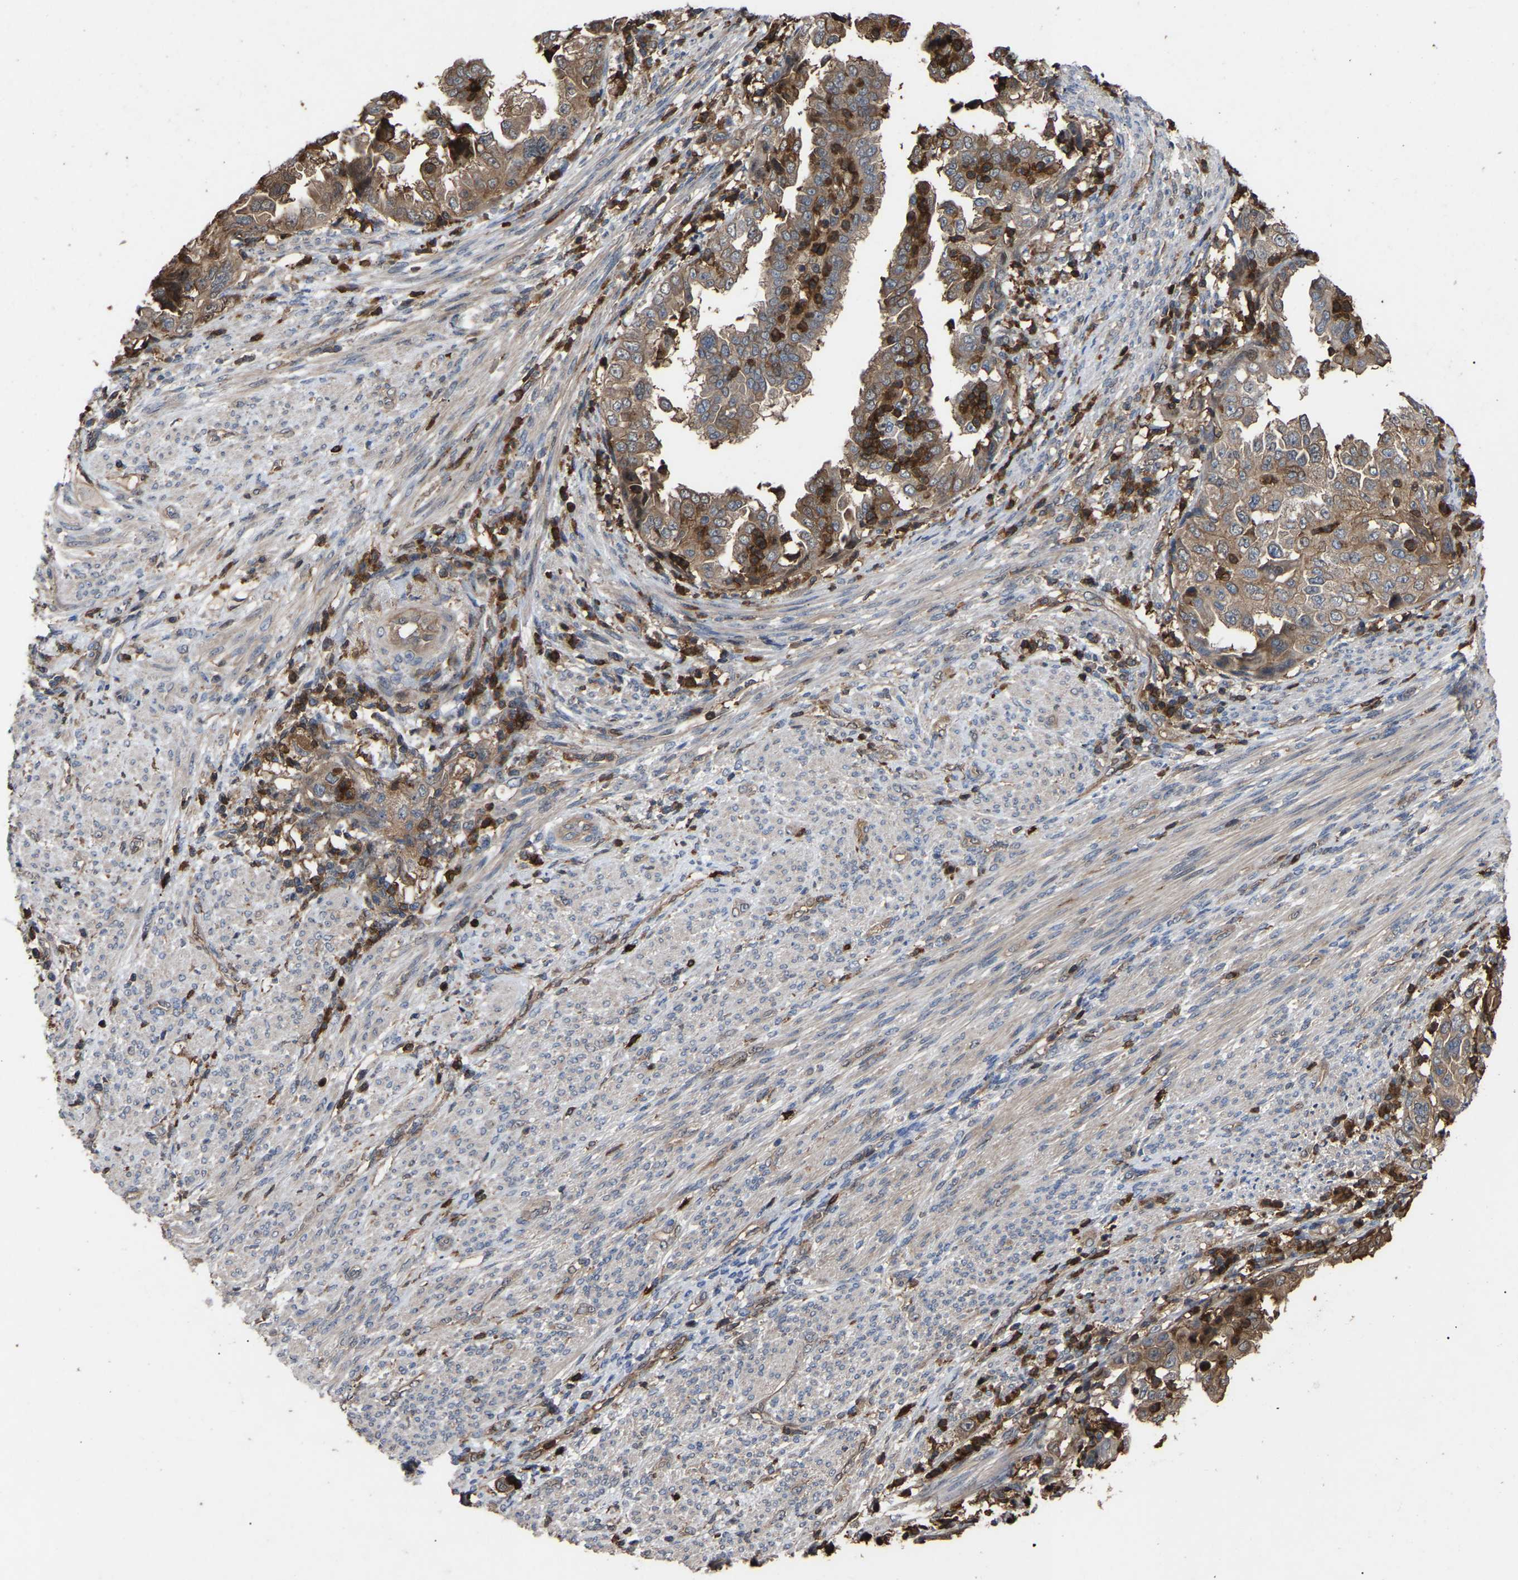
{"staining": {"intensity": "moderate", "quantity": ">75%", "location": "cytoplasmic/membranous"}, "tissue": "endometrial cancer", "cell_type": "Tumor cells", "image_type": "cancer", "snomed": [{"axis": "morphology", "description": "Adenocarcinoma, NOS"}, {"axis": "topography", "description": "Endometrium"}], "caption": "Protein expression analysis of human endometrial cancer (adenocarcinoma) reveals moderate cytoplasmic/membranous staining in about >75% of tumor cells.", "gene": "CIT", "patient": {"sex": "female", "age": 85}}